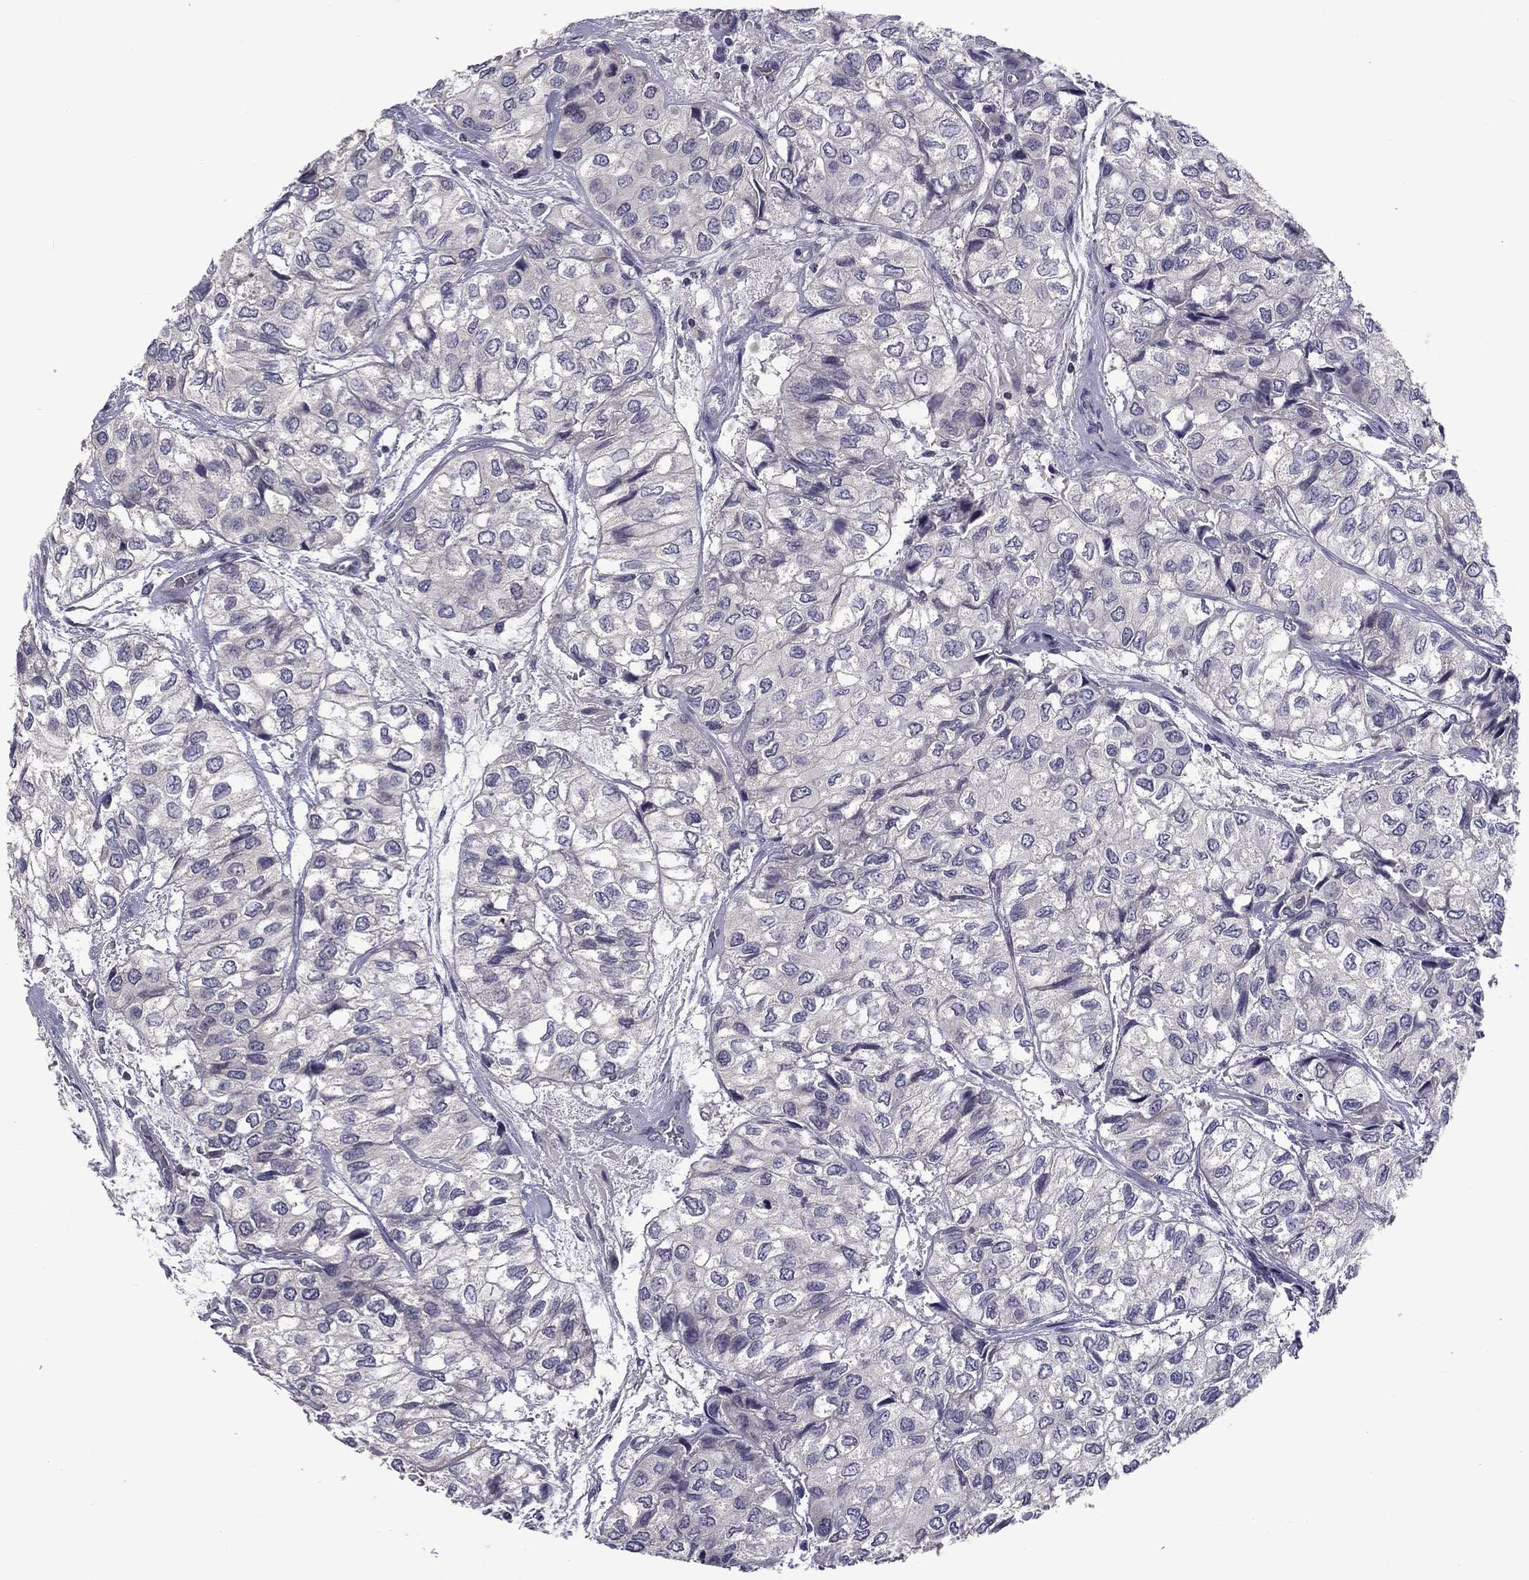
{"staining": {"intensity": "negative", "quantity": "none", "location": "none"}, "tissue": "urothelial cancer", "cell_type": "Tumor cells", "image_type": "cancer", "snomed": [{"axis": "morphology", "description": "Urothelial carcinoma, High grade"}, {"axis": "topography", "description": "Urinary bladder"}], "caption": "Immunohistochemical staining of human urothelial cancer shows no significant positivity in tumor cells. The staining is performed using DAB (3,3'-diaminobenzidine) brown chromogen with nuclei counter-stained in using hematoxylin.", "gene": "SNTA1", "patient": {"sex": "male", "age": 73}}